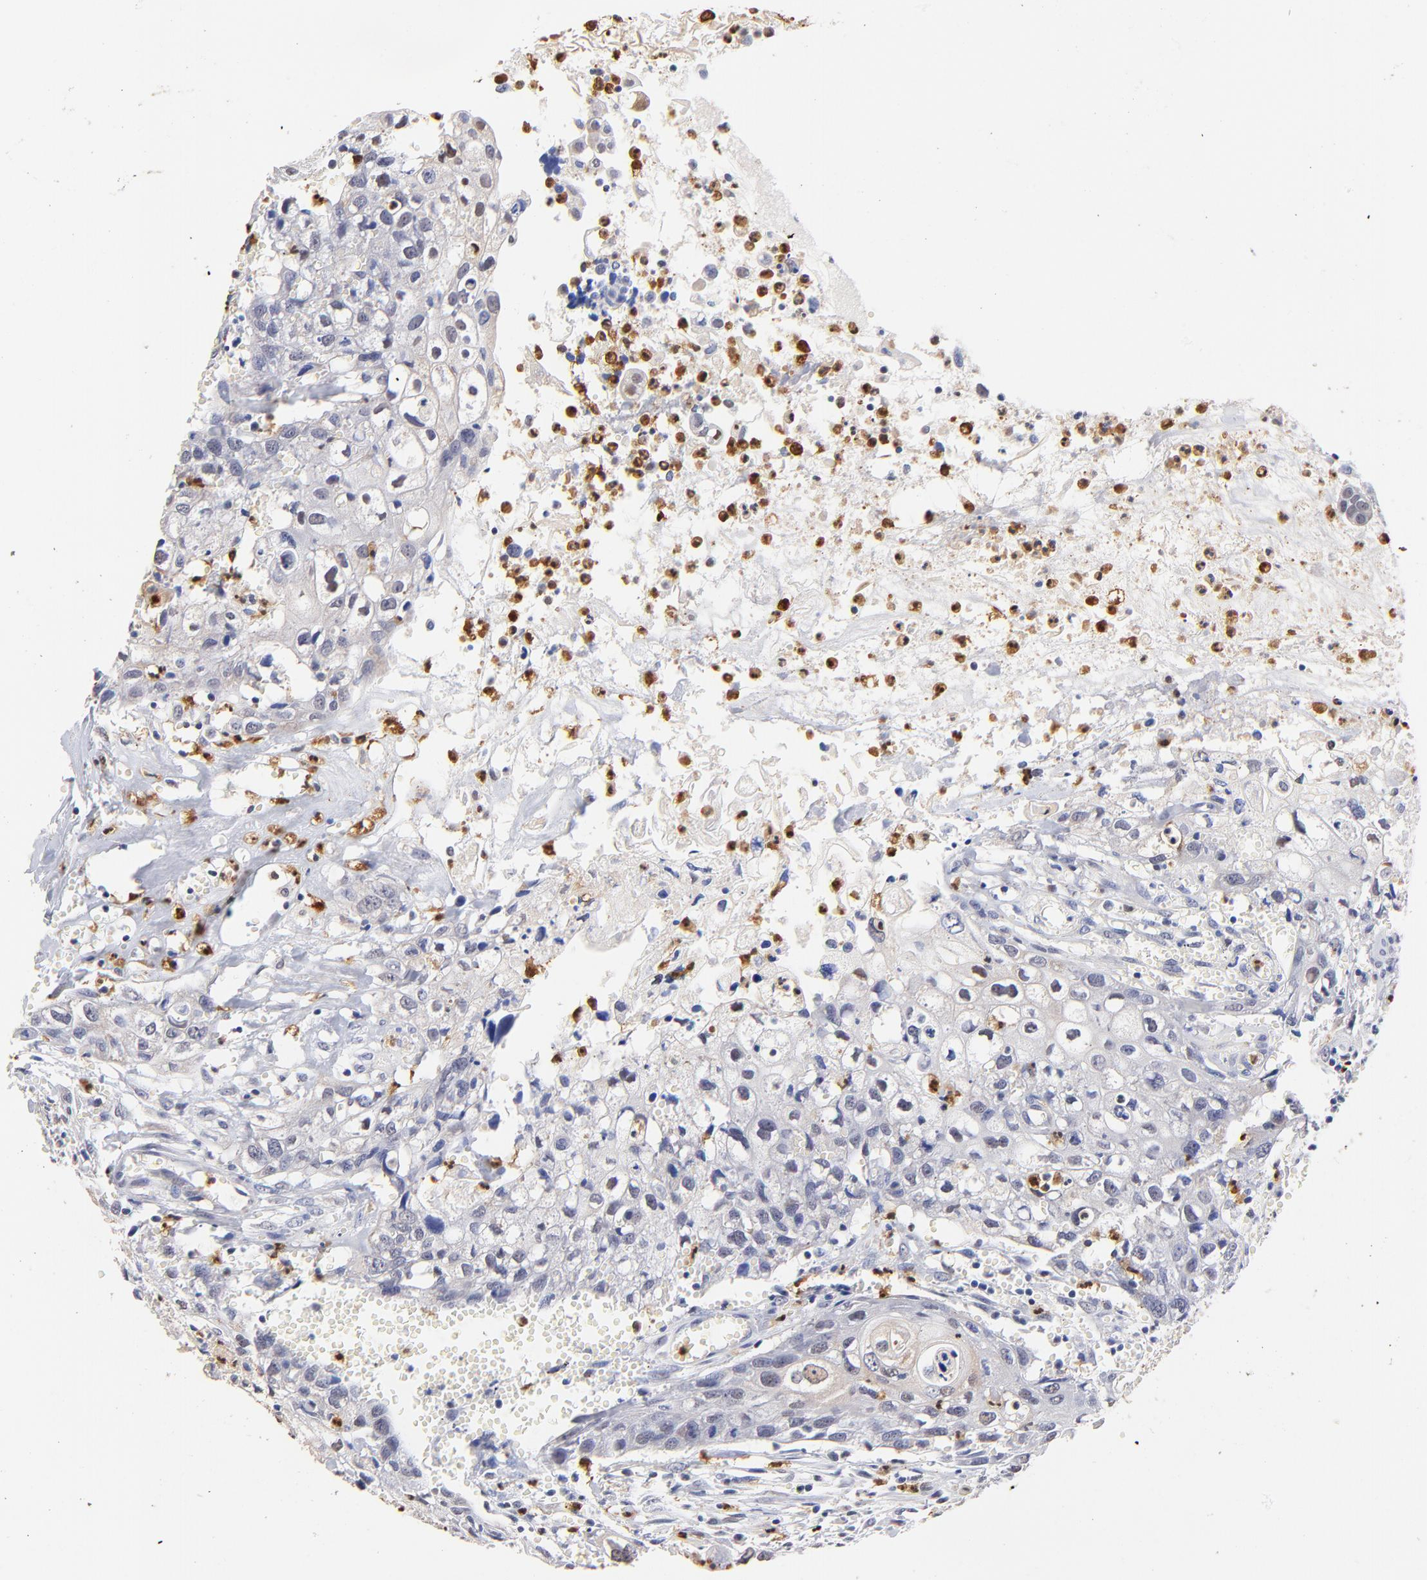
{"staining": {"intensity": "negative", "quantity": "none", "location": "none"}, "tissue": "urothelial cancer", "cell_type": "Tumor cells", "image_type": "cancer", "snomed": [{"axis": "morphology", "description": "Urothelial carcinoma, High grade"}, {"axis": "topography", "description": "Urinary bladder"}], "caption": "There is no significant positivity in tumor cells of urothelial cancer.", "gene": "BBOF1", "patient": {"sex": "male", "age": 54}}